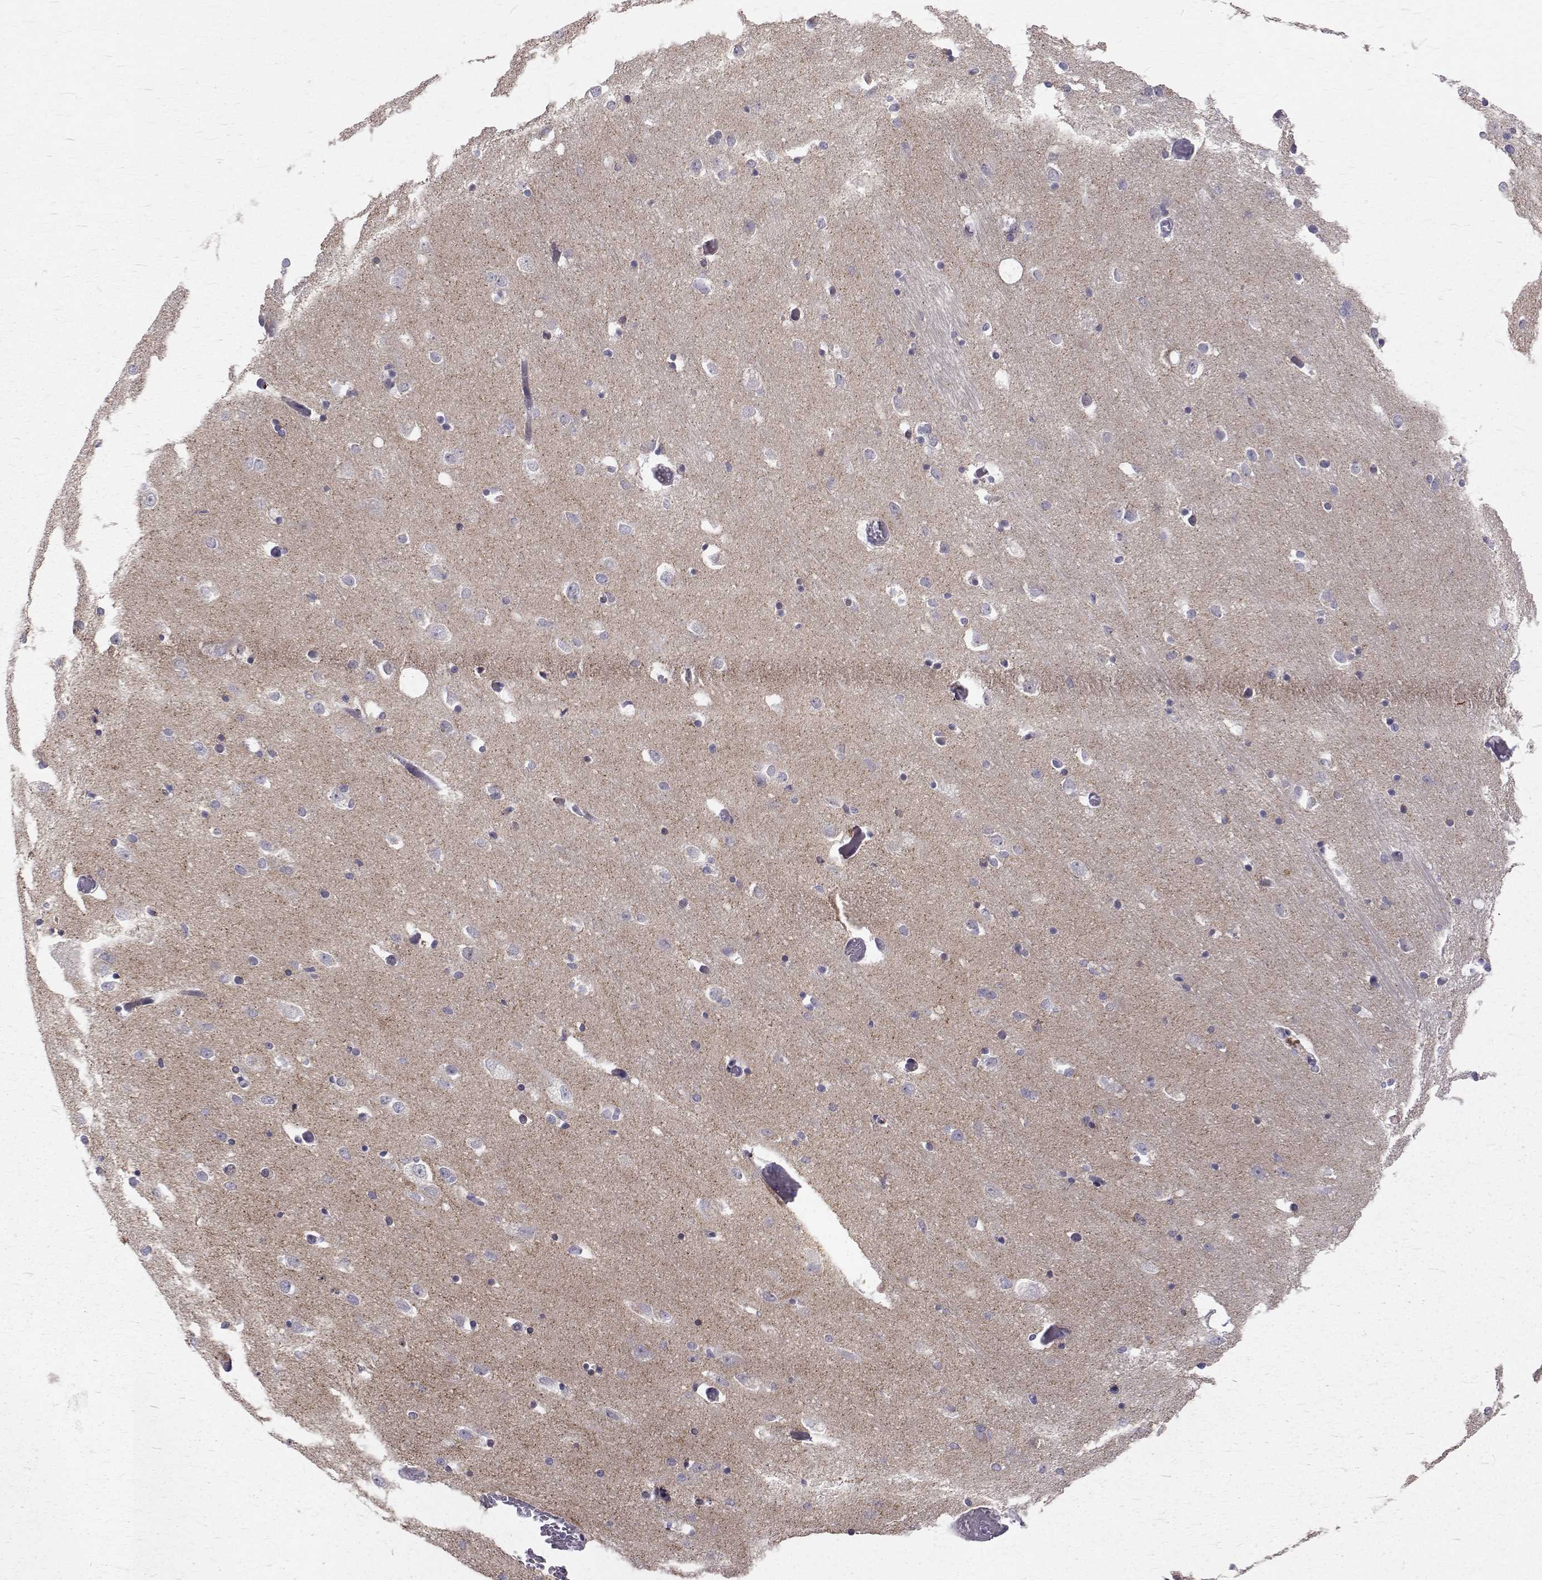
{"staining": {"intensity": "negative", "quantity": "none", "location": "none"}, "tissue": "caudate", "cell_type": "Glial cells", "image_type": "normal", "snomed": [{"axis": "morphology", "description": "Normal tissue, NOS"}, {"axis": "topography", "description": "Lateral ventricle wall"}, {"axis": "topography", "description": "Hippocampus"}], "caption": "Immunohistochemistry (IHC) photomicrograph of normal caudate: caudate stained with DAB reveals no significant protein expression in glial cells.", "gene": "ARFGAP1", "patient": {"sex": "female", "age": 63}}